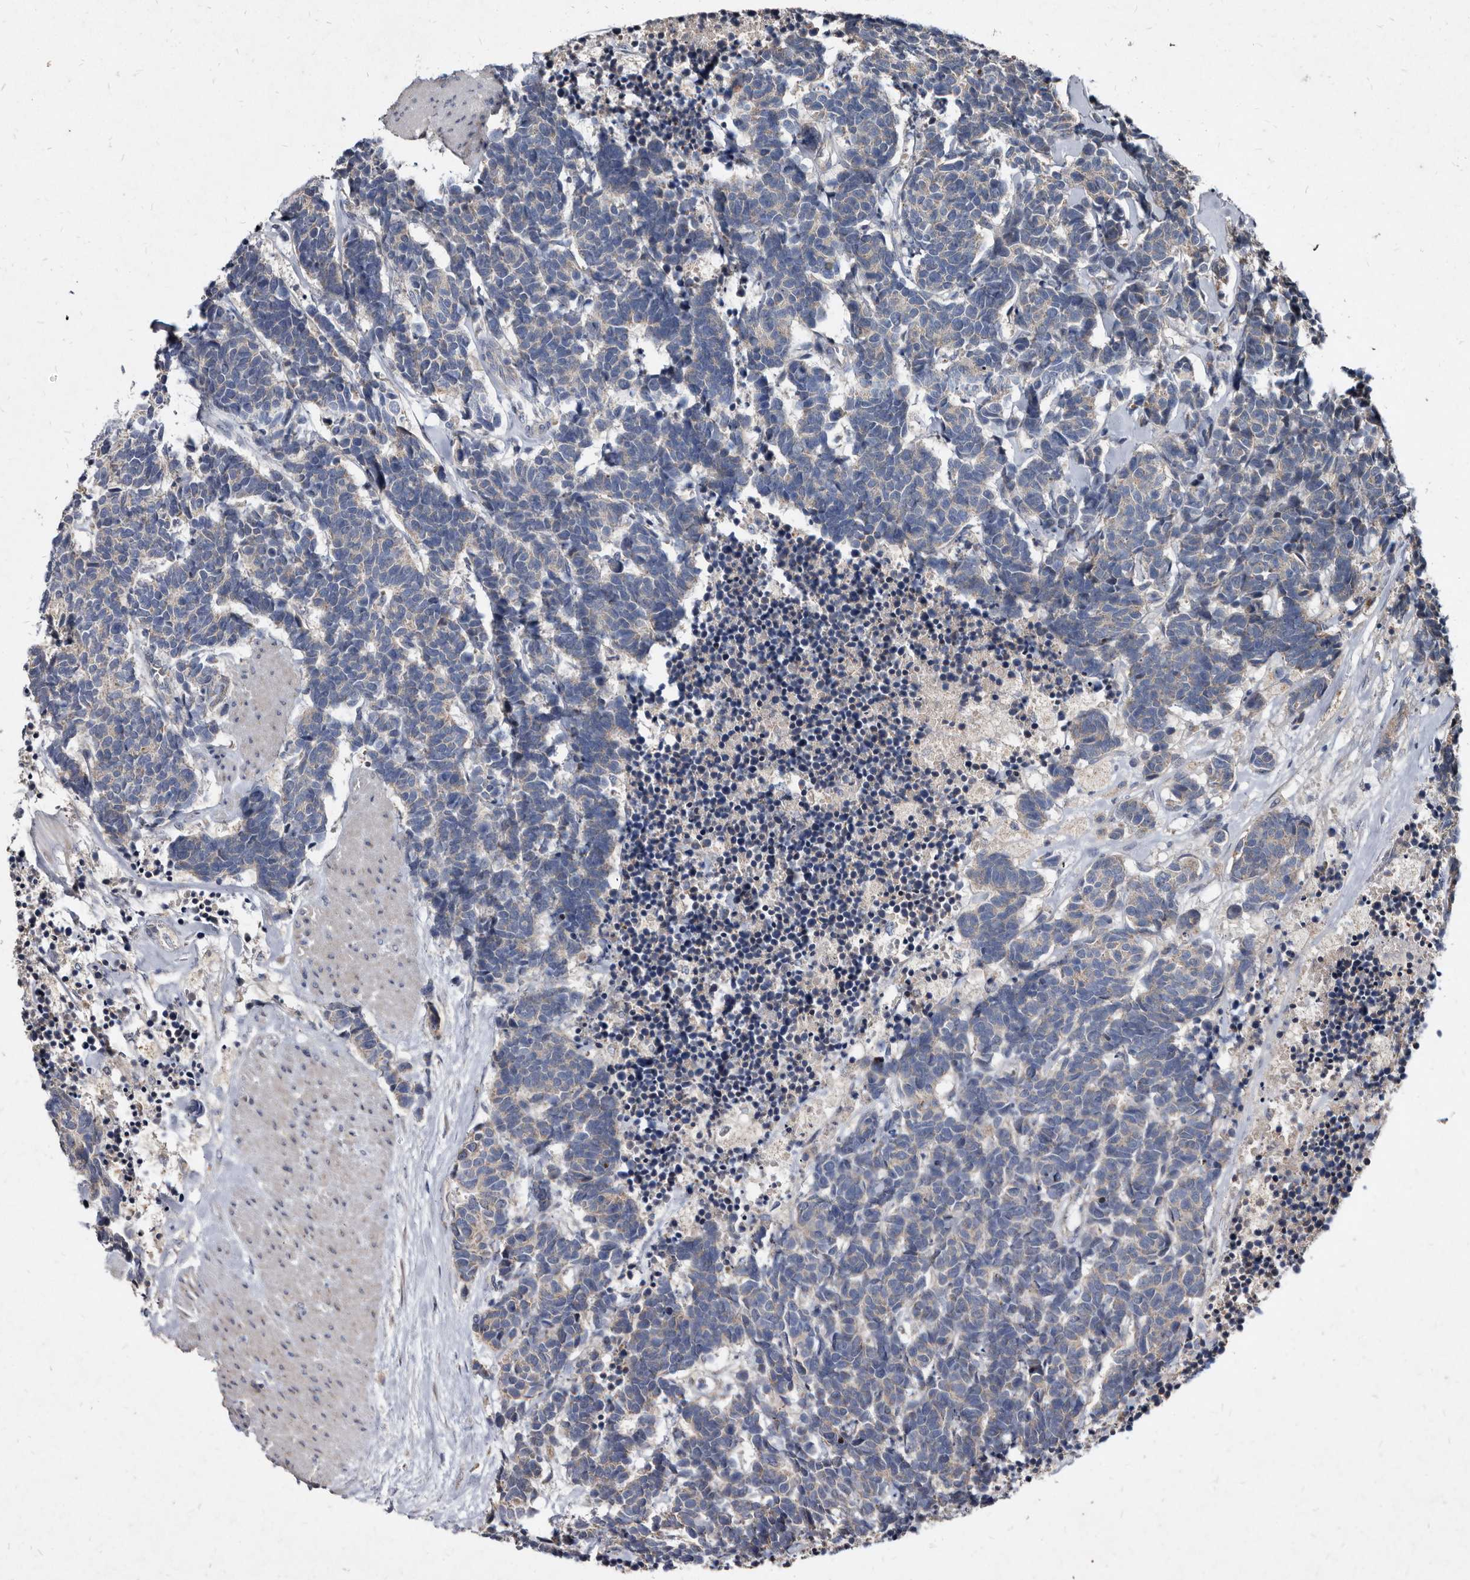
{"staining": {"intensity": "negative", "quantity": "none", "location": "none"}, "tissue": "carcinoid", "cell_type": "Tumor cells", "image_type": "cancer", "snomed": [{"axis": "morphology", "description": "Carcinoma, NOS"}, {"axis": "morphology", "description": "Carcinoid, malignant, NOS"}, {"axis": "topography", "description": "Urinary bladder"}], "caption": "Tumor cells are negative for brown protein staining in carcinoma.", "gene": "YPEL3", "patient": {"sex": "male", "age": 57}}